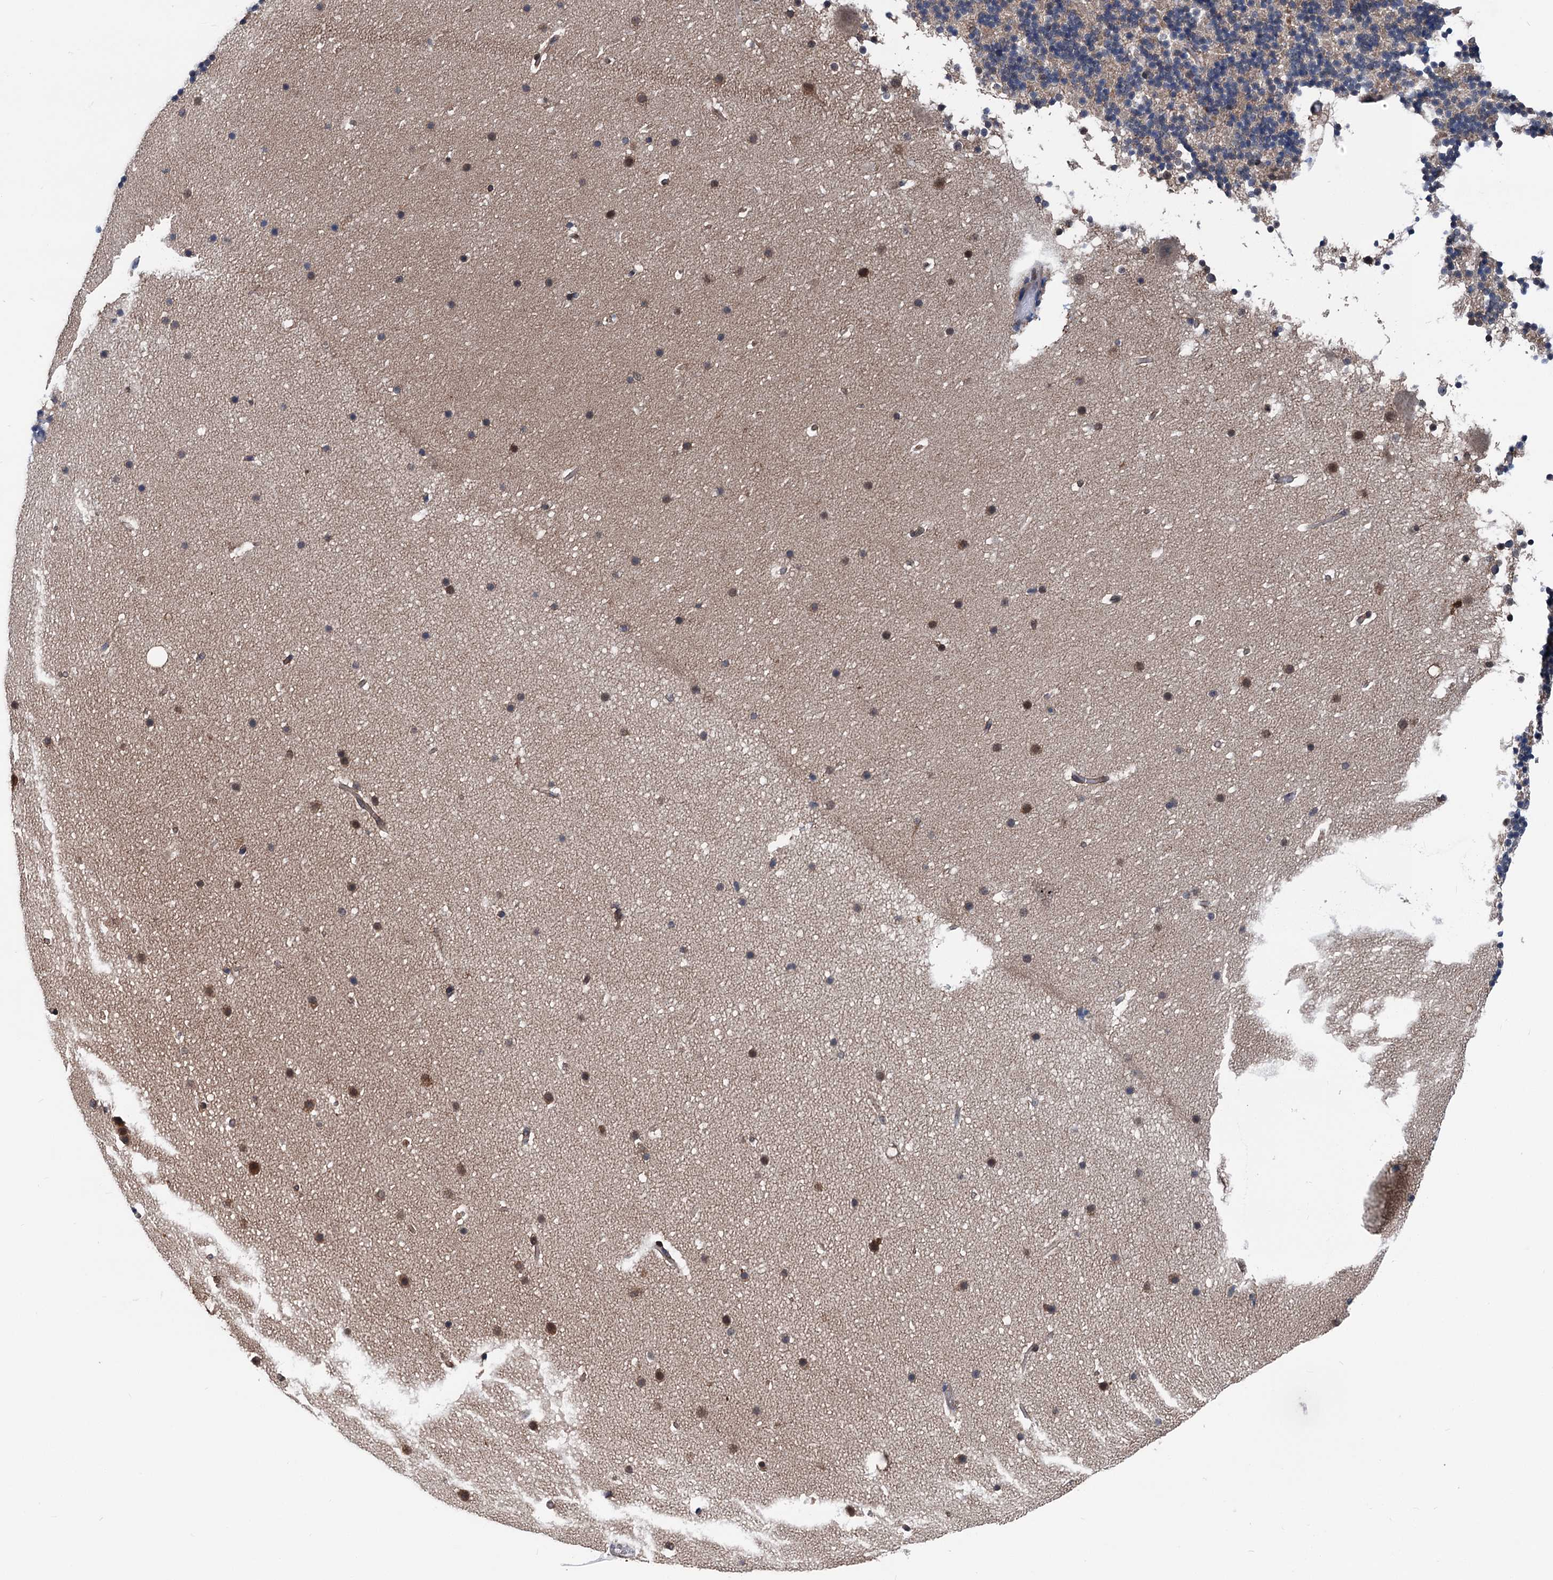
{"staining": {"intensity": "weak", "quantity": "25%-75%", "location": "cytoplasmic/membranous"}, "tissue": "cerebellum", "cell_type": "Cells in granular layer", "image_type": "normal", "snomed": [{"axis": "morphology", "description": "Normal tissue, NOS"}, {"axis": "topography", "description": "Cerebellum"}], "caption": "A micrograph of human cerebellum stained for a protein displays weak cytoplasmic/membranous brown staining in cells in granular layer.", "gene": "GLO1", "patient": {"sex": "male", "age": 57}}